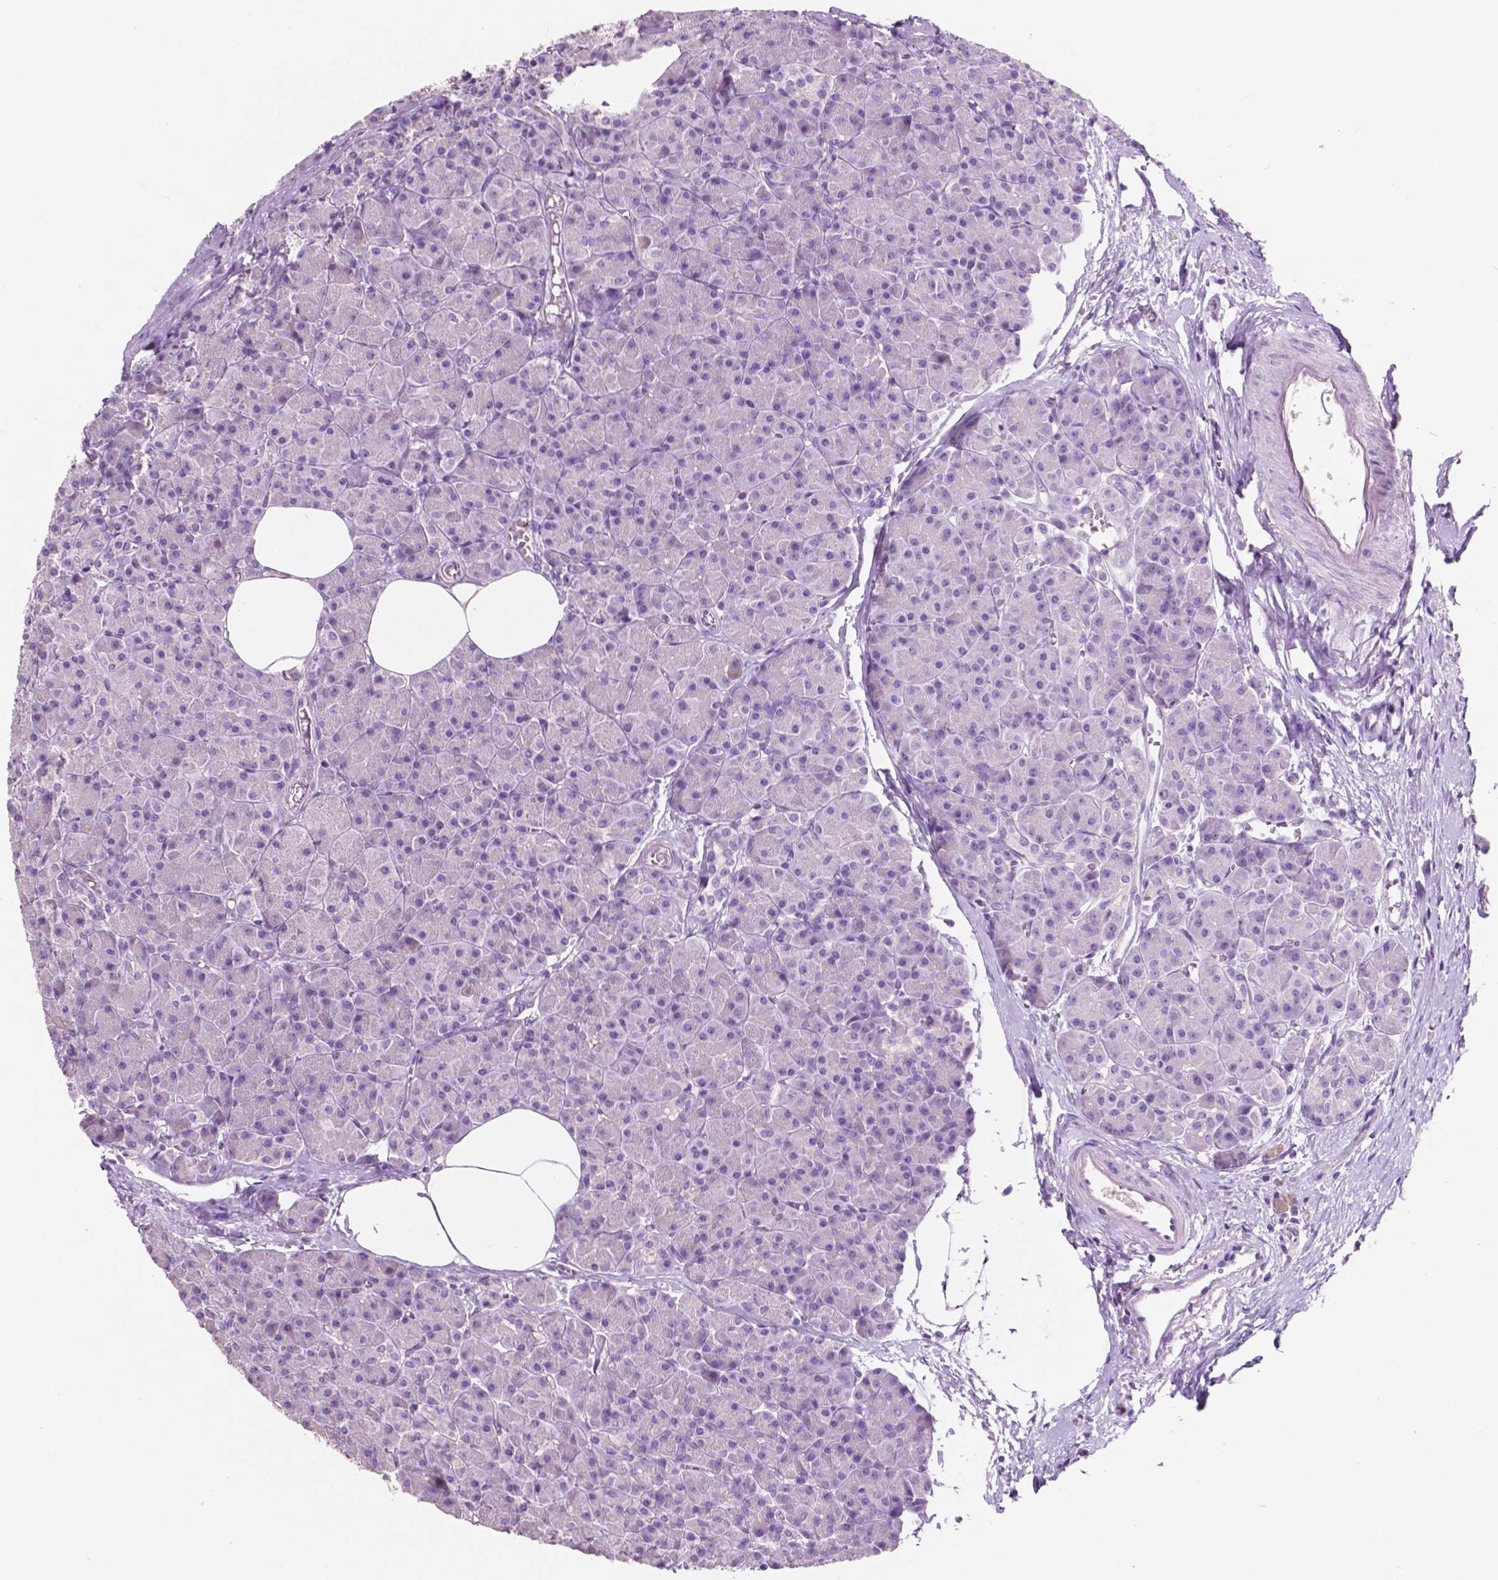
{"staining": {"intensity": "negative", "quantity": "none", "location": "none"}, "tissue": "pancreas", "cell_type": "Exocrine glandular cells", "image_type": "normal", "snomed": [{"axis": "morphology", "description": "Normal tissue, NOS"}, {"axis": "topography", "description": "Pancreas"}], "caption": "The IHC micrograph has no significant expression in exocrine glandular cells of pancreas.", "gene": "IDO1", "patient": {"sex": "female", "age": 45}}